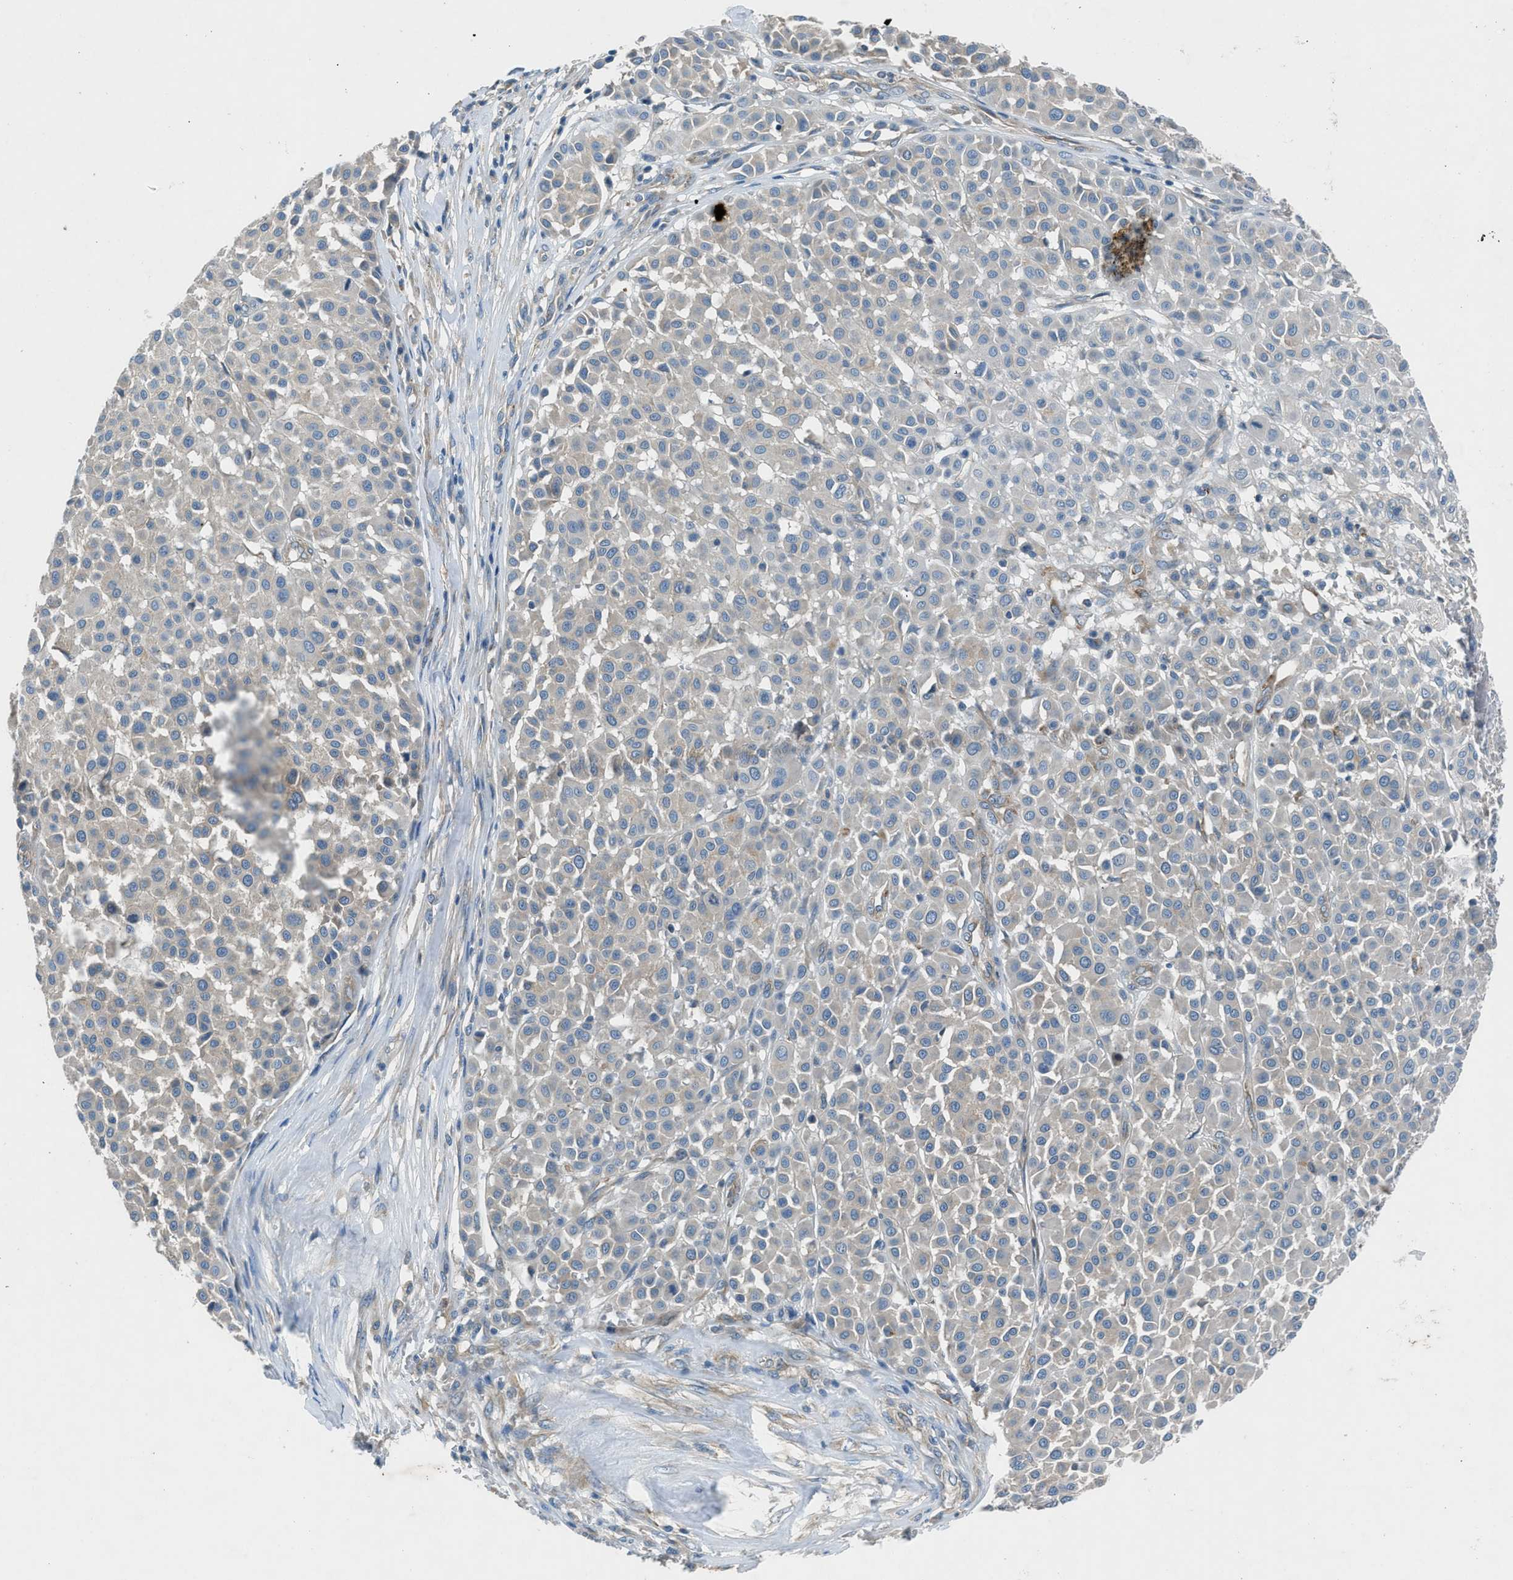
{"staining": {"intensity": "negative", "quantity": "none", "location": "none"}, "tissue": "melanoma", "cell_type": "Tumor cells", "image_type": "cancer", "snomed": [{"axis": "morphology", "description": "Malignant melanoma, Metastatic site"}, {"axis": "topography", "description": "Soft tissue"}], "caption": "This is a histopathology image of immunohistochemistry staining of melanoma, which shows no expression in tumor cells.", "gene": "BMP1", "patient": {"sex": "male", "age": 41}}